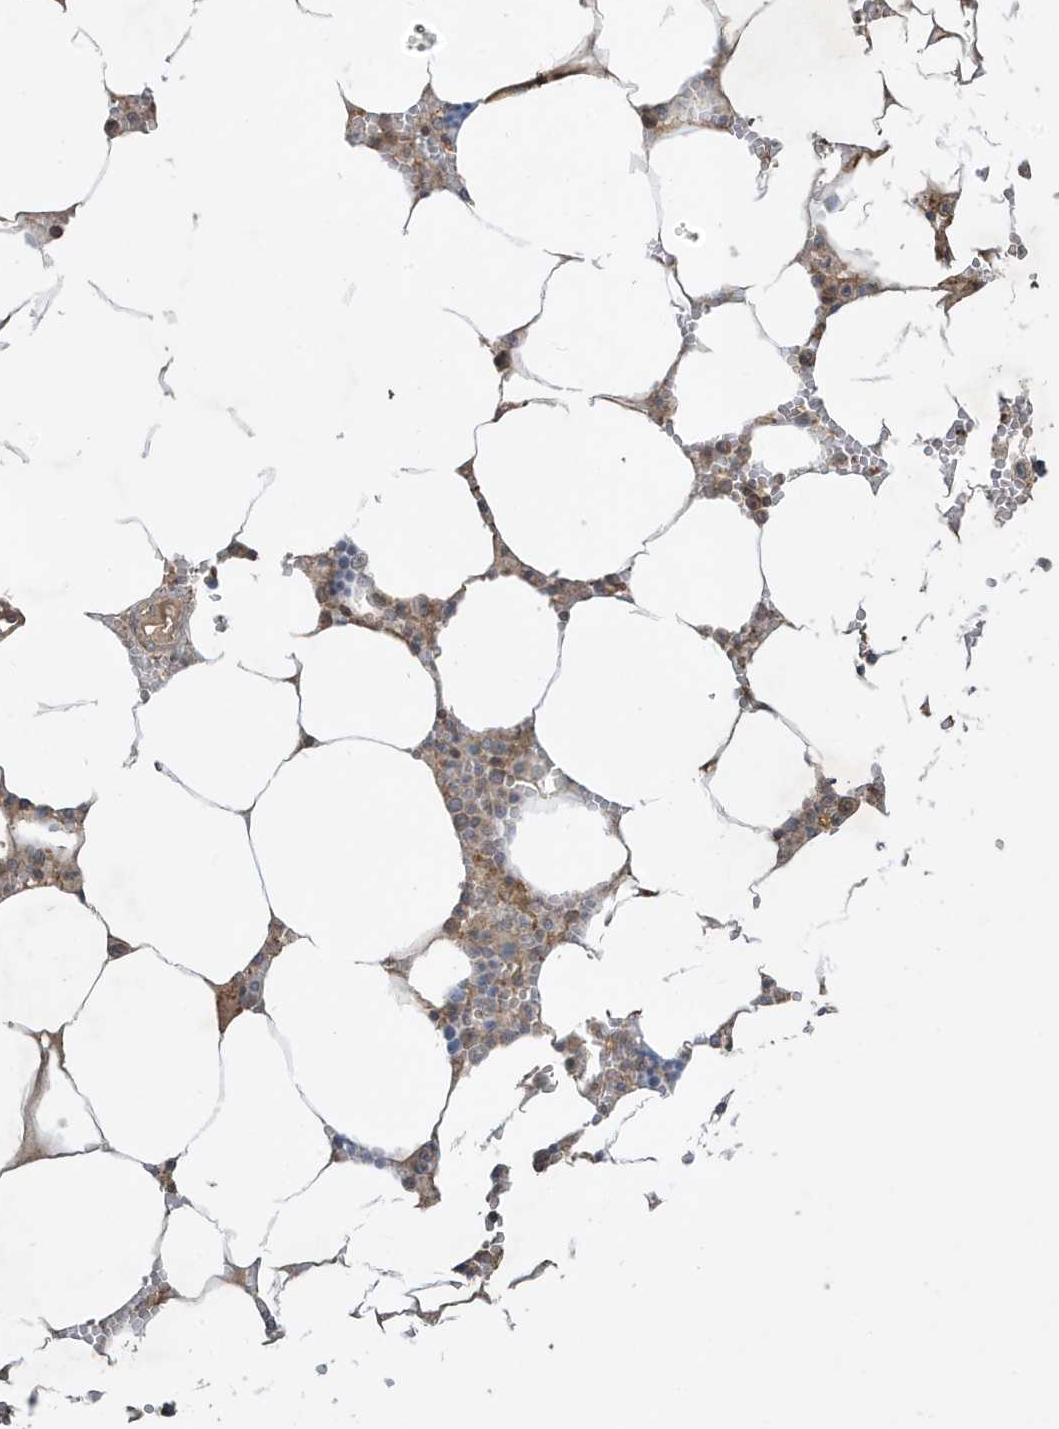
{"staining": {"intensity": "weak", "quantity": "<25%", "location": "cytoplasmic/membranous"}, "tissue": "bone marrow", "cell_type": "Hematopoietic cells", "image_type": "normal", "snomed": [{"axis": "morphology", "description": "Normal tissue, NOS"}, {"axis": "topography", "description": "Bone marrow"}], "caption": "High power microscopy image of an immunohistochemistry image of unremarkable bone marrow, revealing no significant expression in hematopoietic cells. Brightfield microscopy of IHC stained with DAB (brown) and hematoxylin (blue), captured at high magnification.", "gene": "PRRT3", "patient": {"sex": "male", "age": 70}}